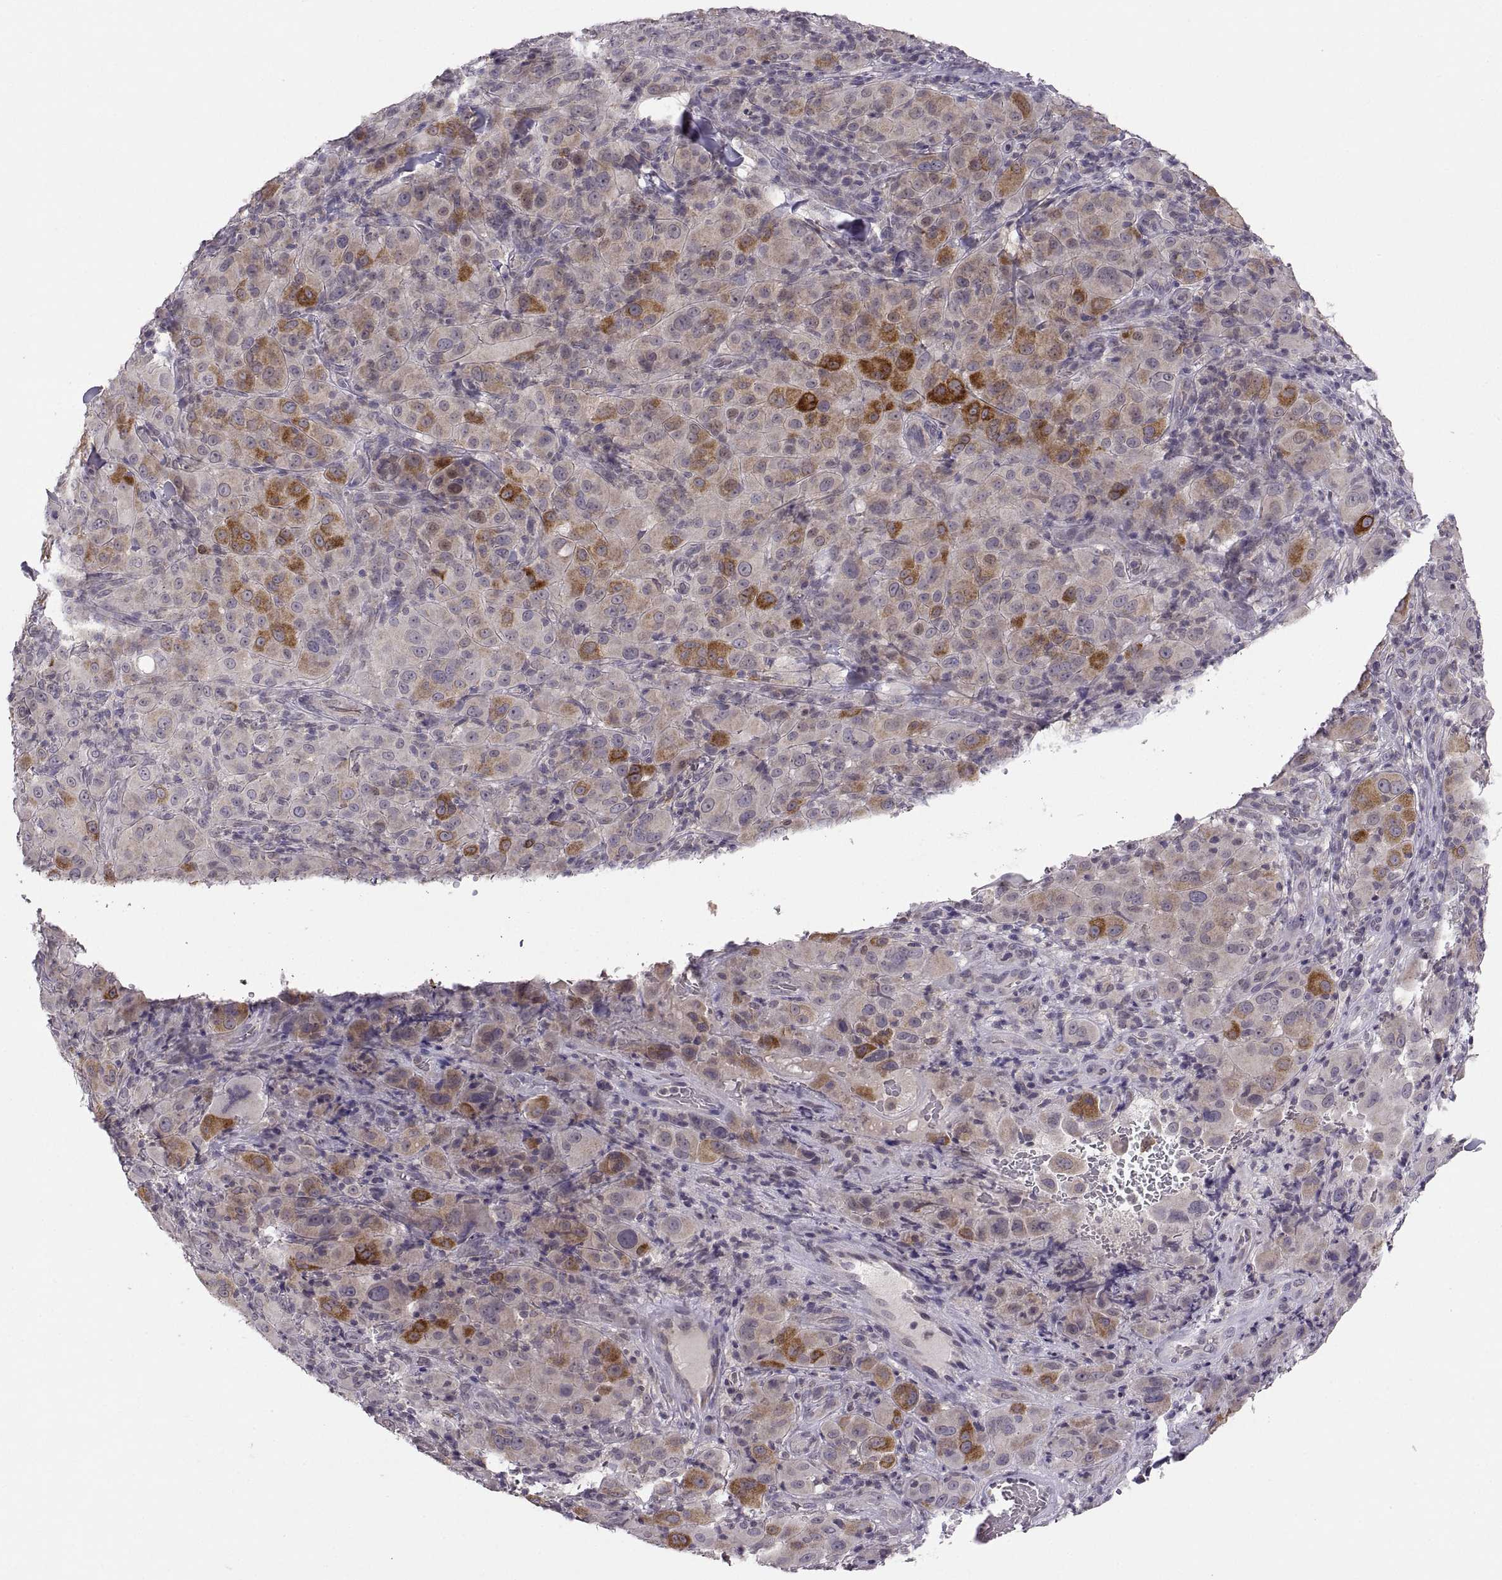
{"staining": {"intensity": "strong", "quantity": "<25%", "location": "cytoplasmic/membranous"}, "tissue": "melanoma", "cell_type": "Tumor cells", "image_type": "cancer", "snomed": [{"axis": "morphology", "description": "Malignant melanoma, NOS"}, {"axis": "topography", "description": "Skin"}], "caption": "Immunohistochemical staining of malignant melanoma displays medium levels of strong cytoplasmic/membranous positivity in approximately <25% of tumor cells.", "gene": "HMGCR", "patient": {"sex": "female", "age": 87}}